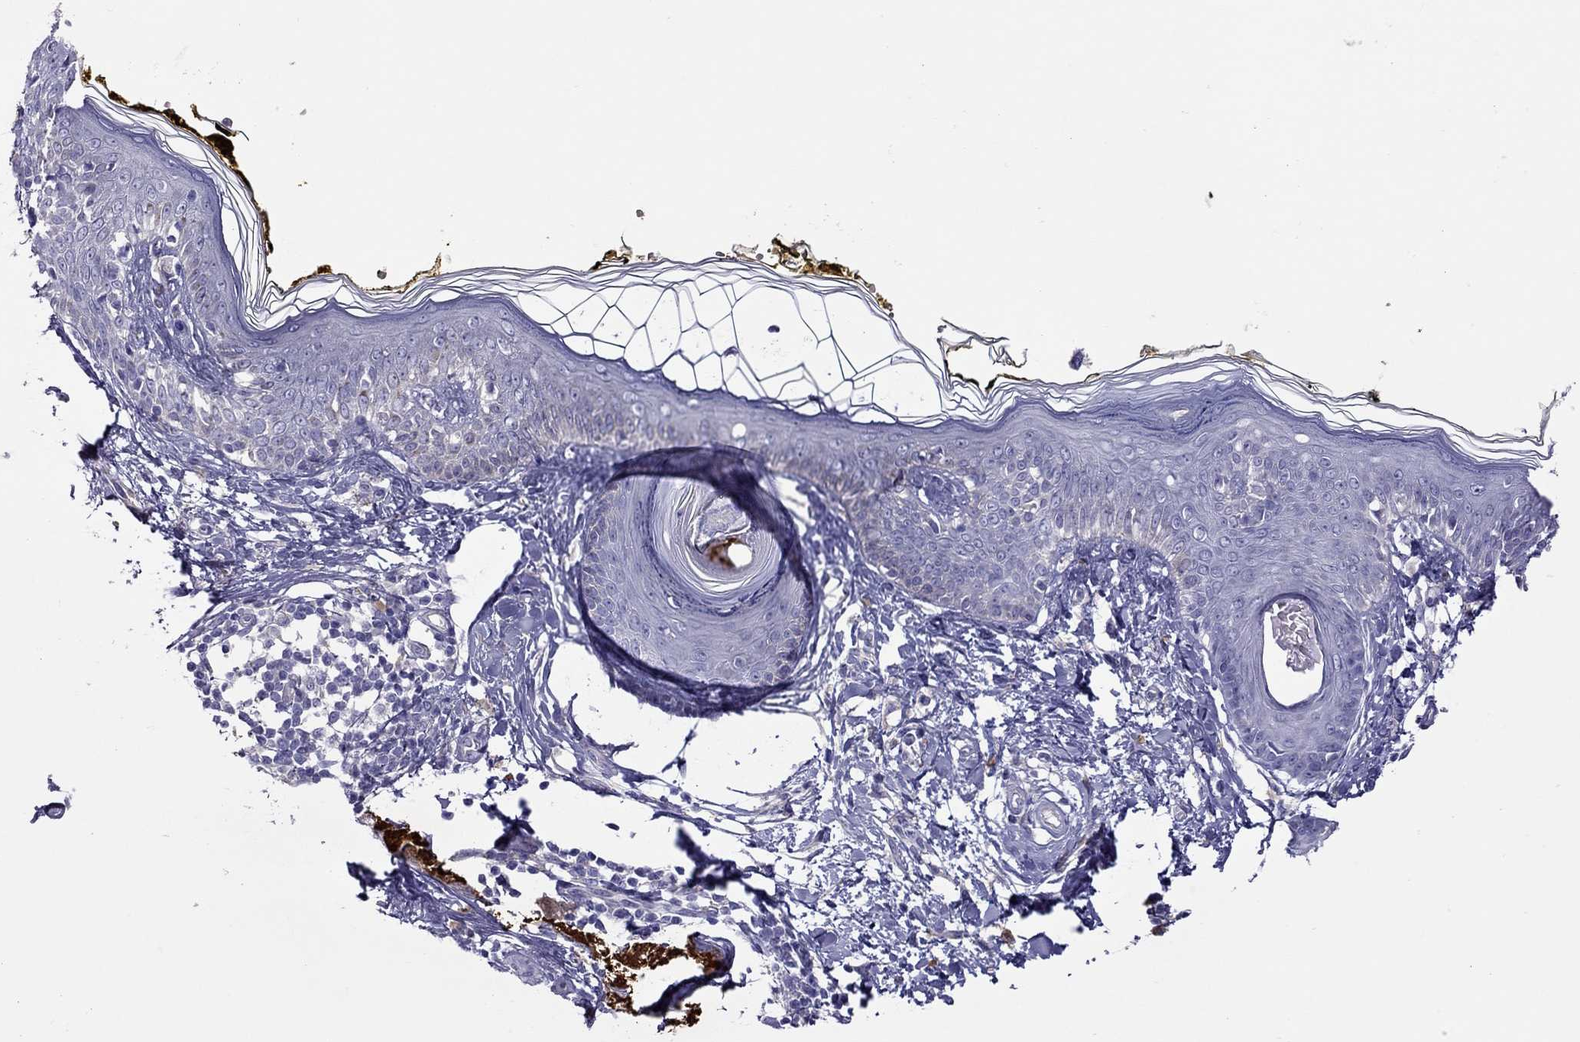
{"staining": {"intensity": "negative", "quantity": "none", "location": "none"}, "tissue": "skin", "cell_type": "Fibroblasts", "image_type": "normal", "snomed": [{"axis": "morphology", "description": "Normal tissue, NOS"}, {"axis": "topography", "description": "Skin"}], "caption": "The image exhibits no significant staining in fibroblasts of skin. (DAB (3,3'-diaminobenzidine) IHC visualized using brightfield microscopy, high magnification).", "gene": "ALOX15B", "patient": {"sex": "male", "age": 76}}